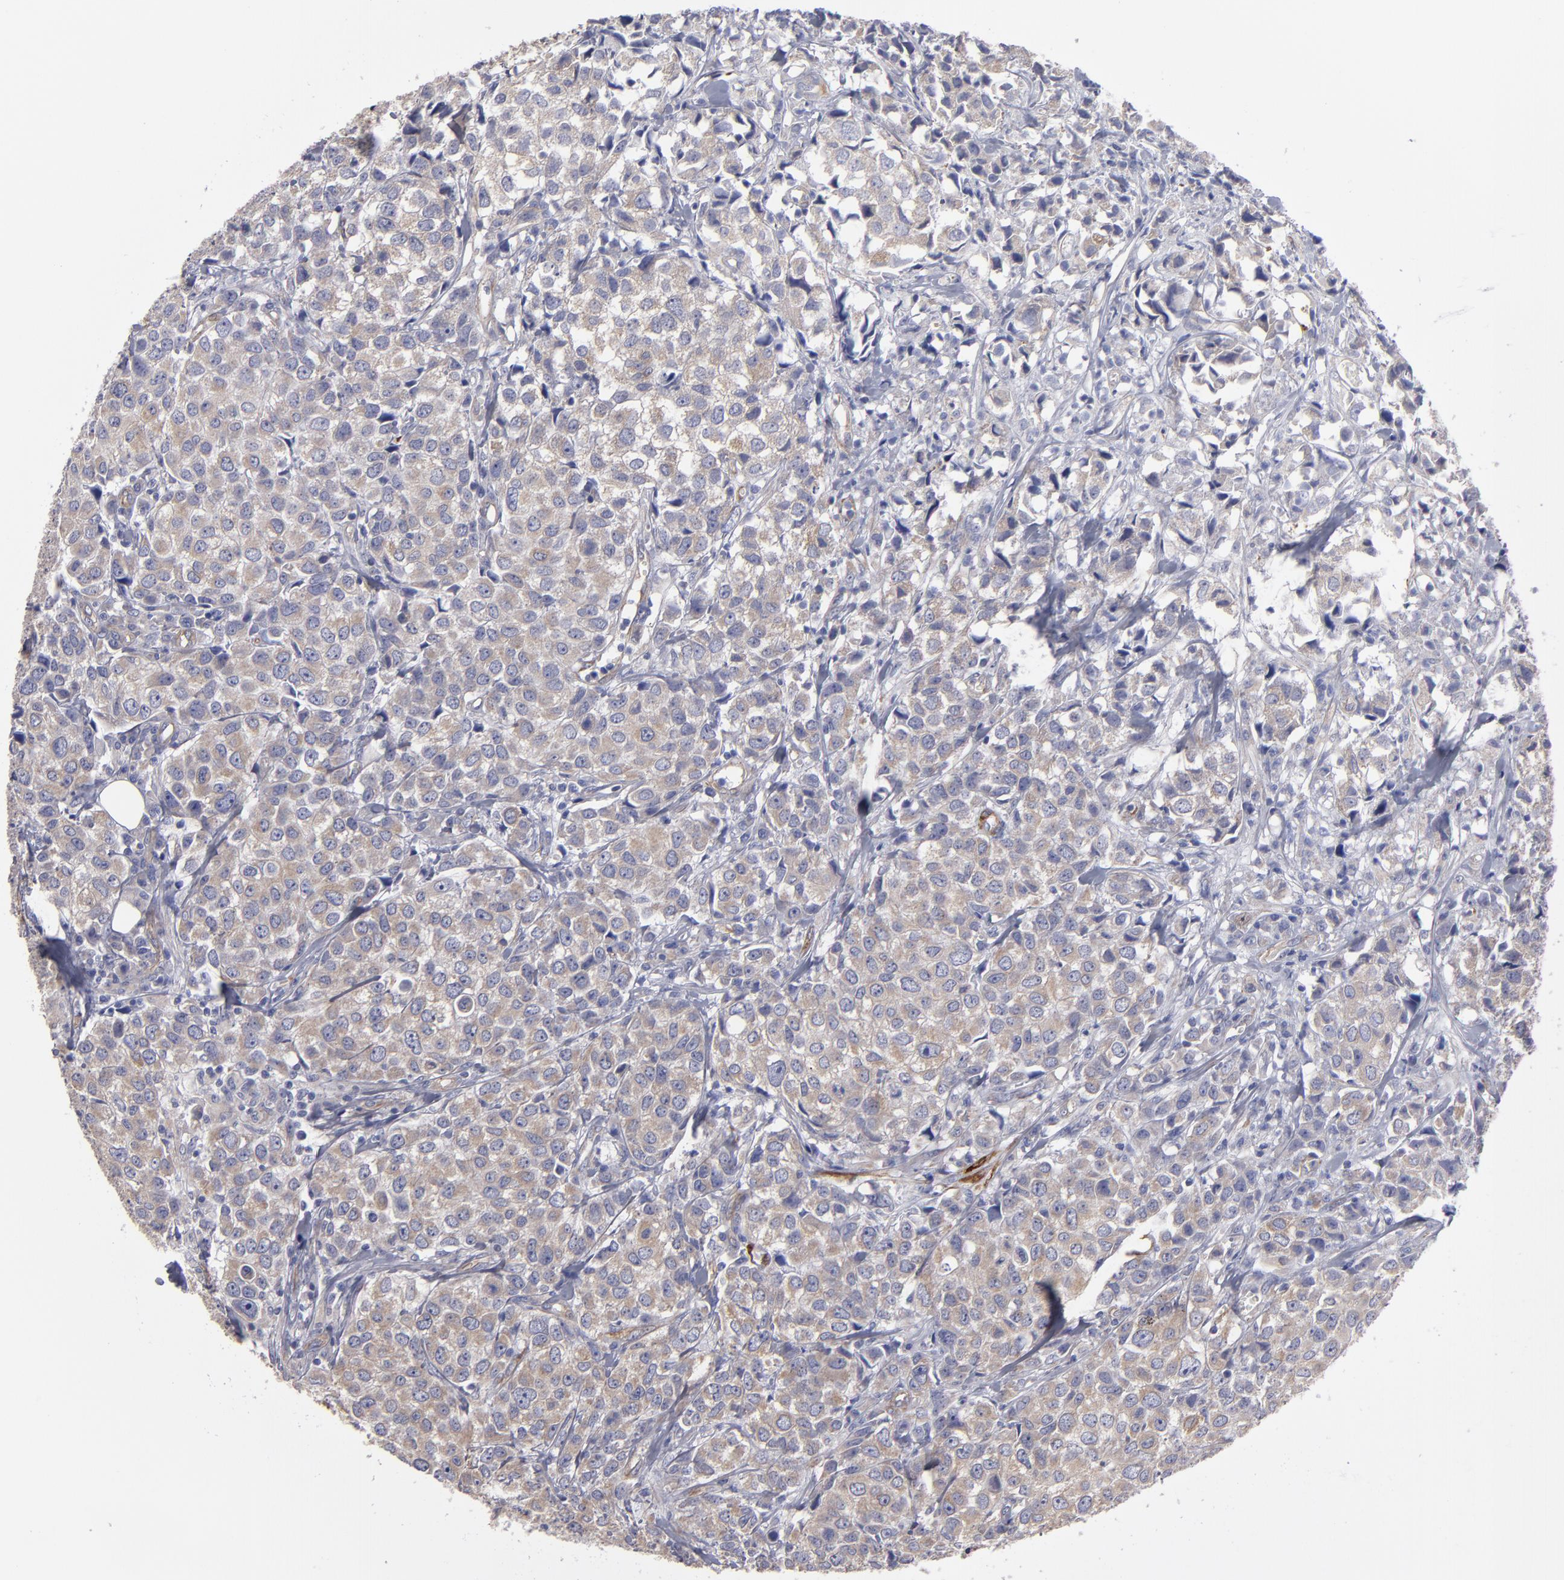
{"staining": {"intensity": "weak", "quantity": ">75%", "location": "cytoplasmic/membranous"}, "tissue": "urothelial cancer", "cell_type": "Tumor cells", "image_type": "cancer", "snomed": [{"axis": "morphology", "description": "Urothelial carcinoma, High grade"}, {"axis": "topography", "description": "Urinary bladder"}], "caption": "A photomicrograph of urothelial cancer stained for a protein exhibits weak cytoplasmic/membranous brown staining in tumor cells.", "gene": "SLMAP", "patient": {"sex": "female", "age": 75}}